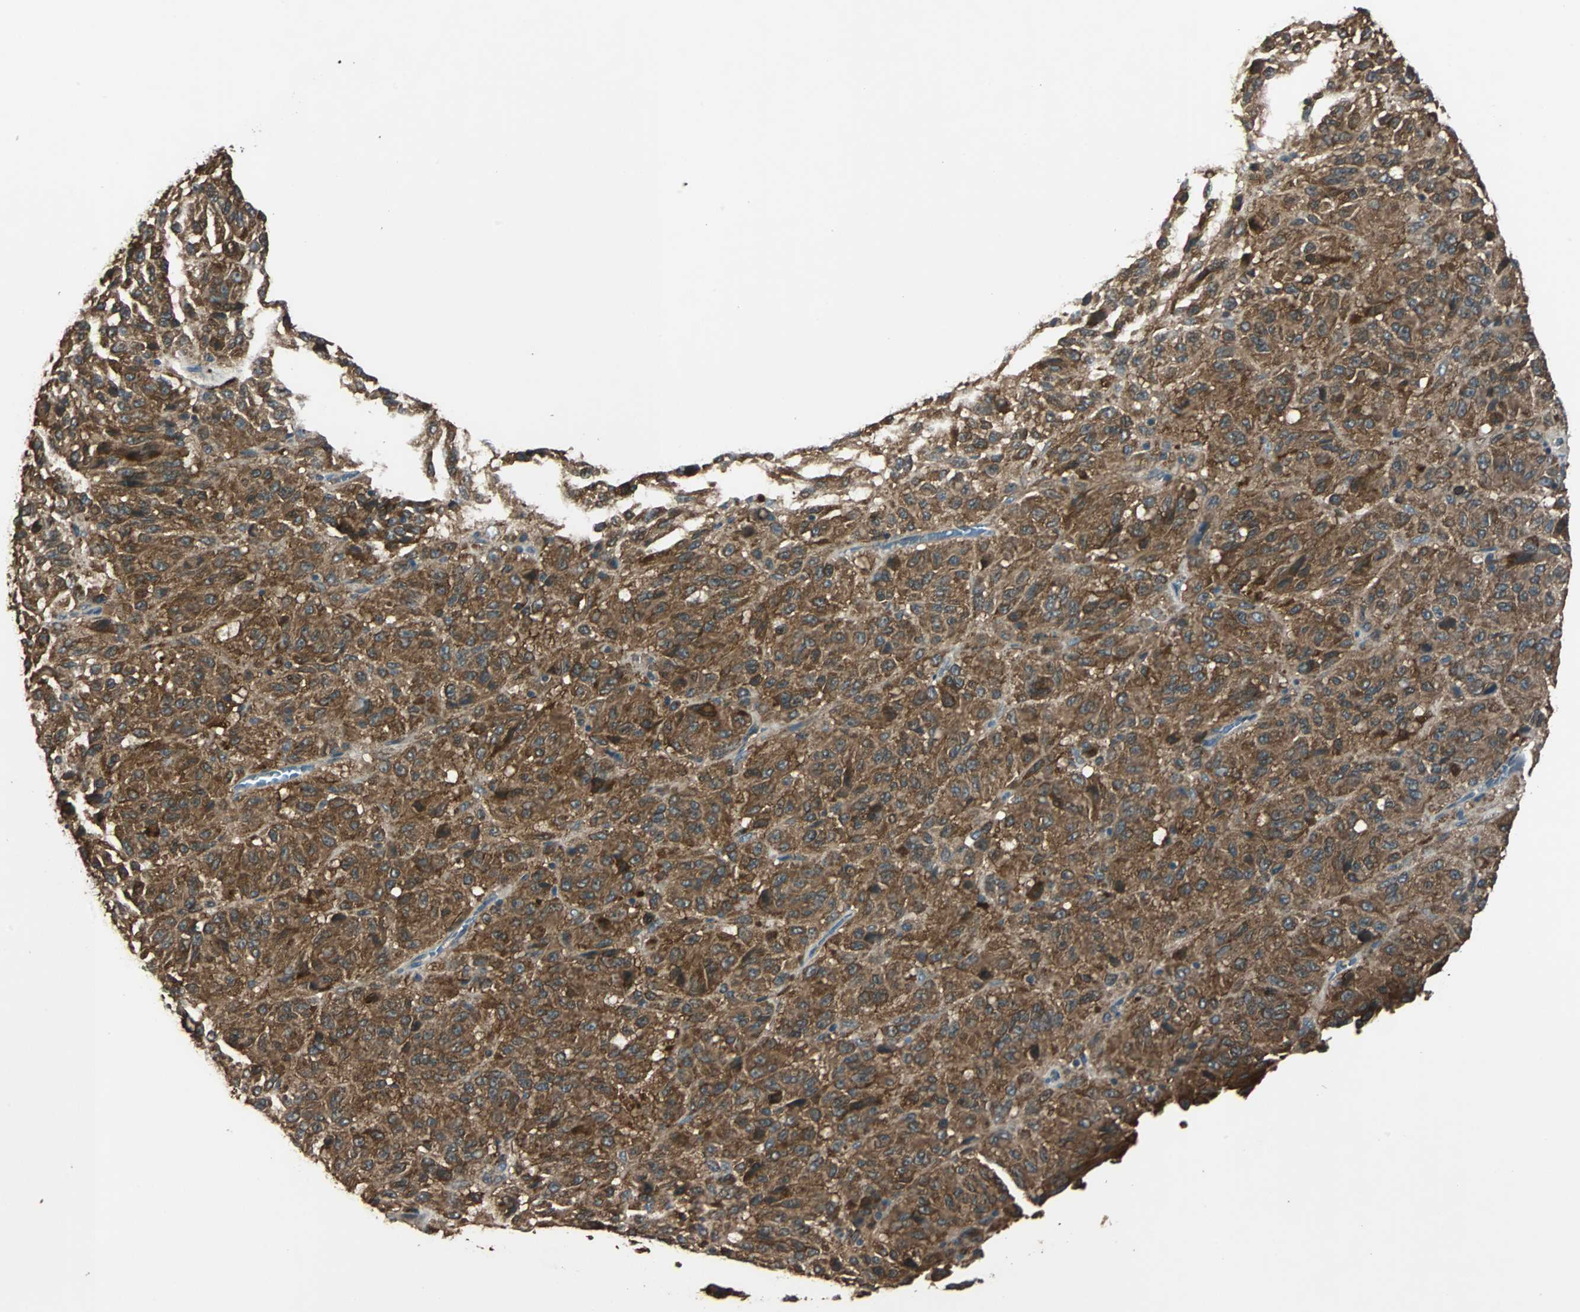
{"staining": {"intensity": "strong", "quantity": ">75%", "location": "cytoplasmic/membranous"}, "tissue": "melanoma", "cell_type": "Tumor cells", "image_type": "cancer", "snomed": [{"axis": "morphology", "description": "Malignant melanoma, Metastatic site"}, {"axis": "topography", "description": "Lung"}], "caption": "This micrograph exhibits malignant melanoma (metastatic site) stained with immunohistochemistry to label a protein in brown. The cytoplasmic/membranous of tumor cells show strong positivity for the protein. Nuclei are counter-stained blue.", "gene": "ABHD2", "patient": {"sex": "male", "age": 64}}